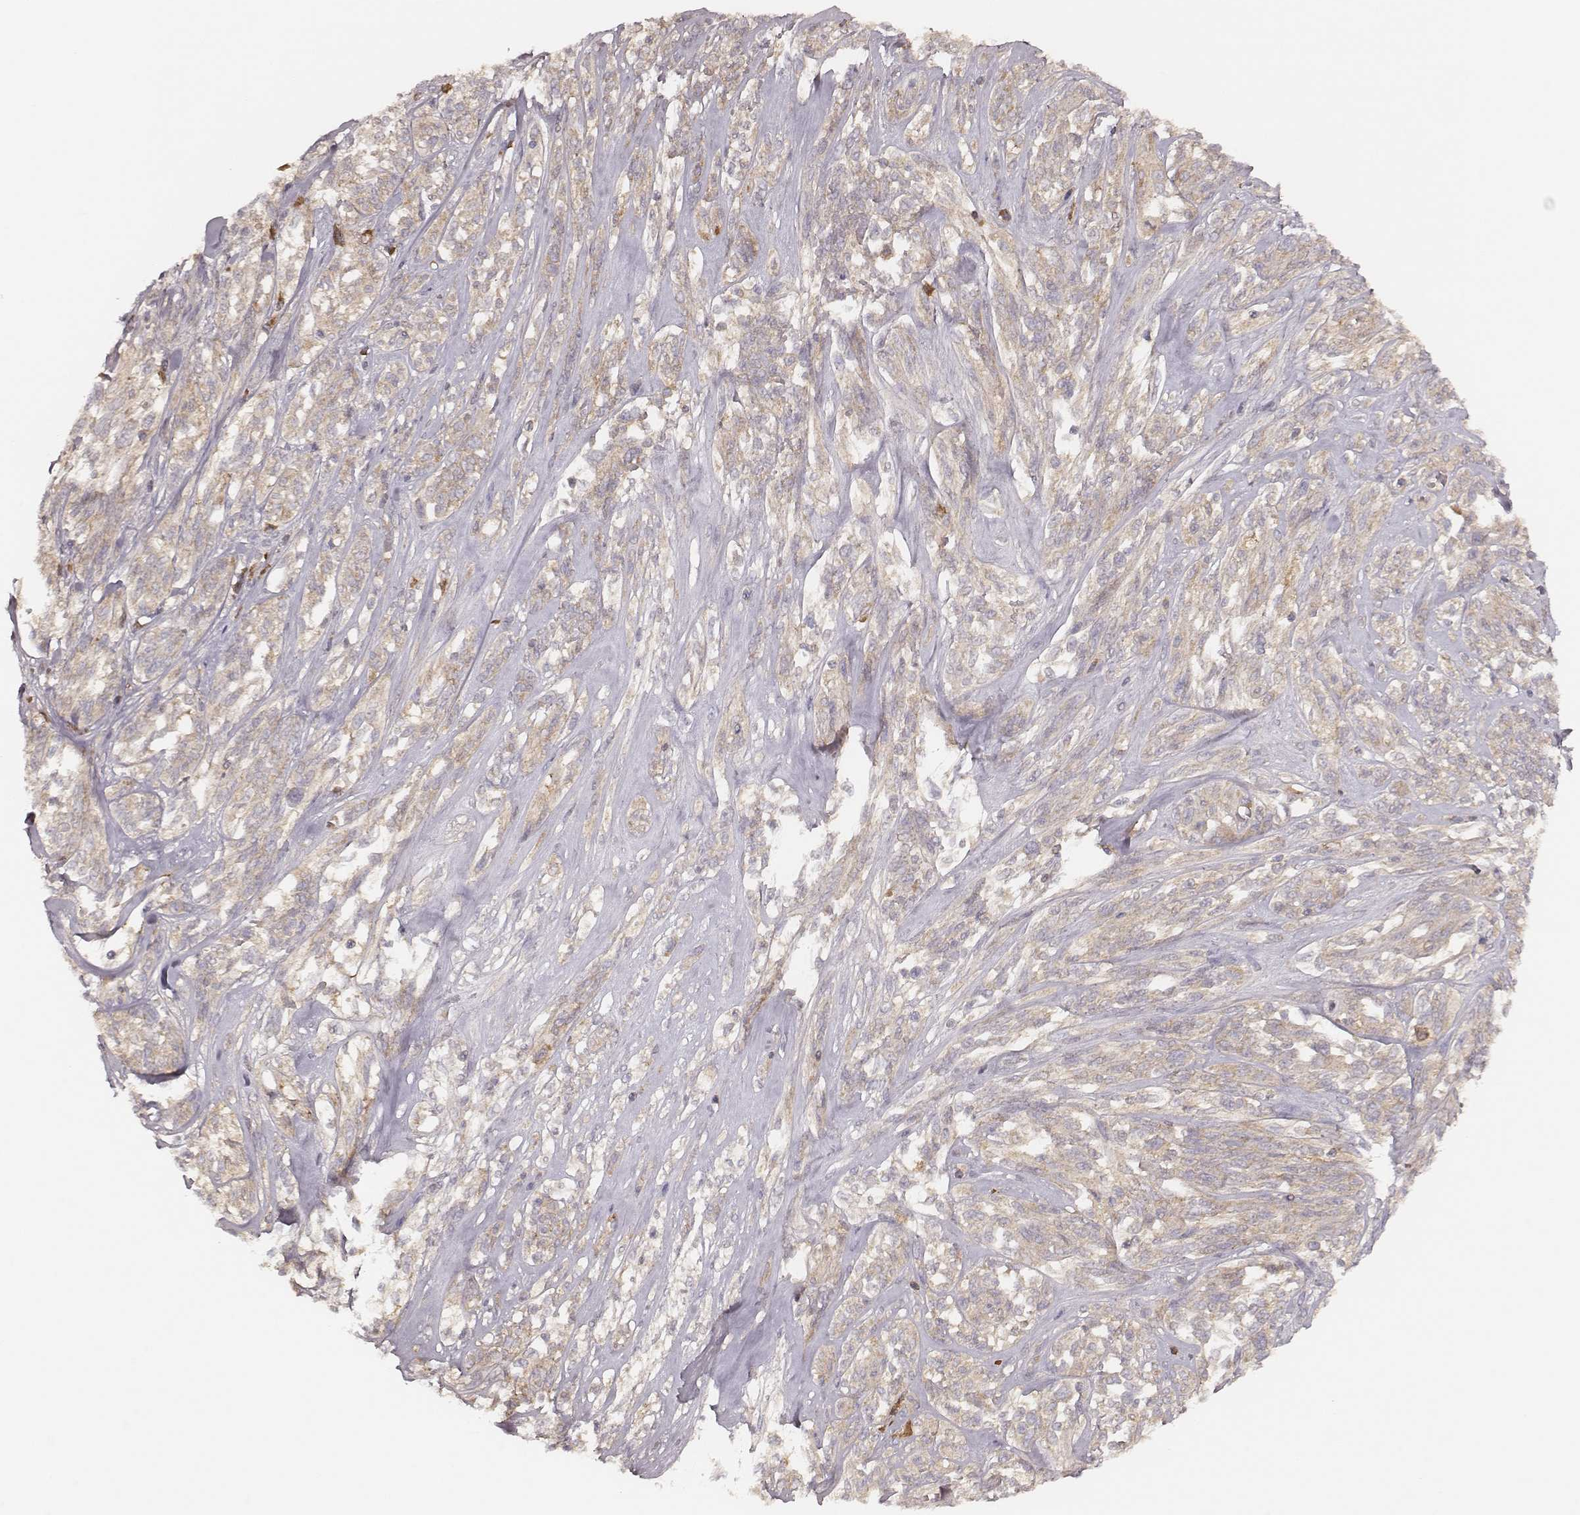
{"staining": {"intensity": "moderate", "quantity": "<25%", "location": "cytoplasmic/membranous"}, "tissue": "melanoma", "cell_type": "Tumor cells", "image_type": "cancer", "snomed": [{"axis": "morphology", "description": "Malignant melanoma, NOS"}, {"axis": "topography", "description": "Skin"}], "caption": "Melanoma stained with a protein marker demonstrates moderate staining in tumor cells.", "gene": "CARS1", "patient": {"sex": "female", "age": 91}}